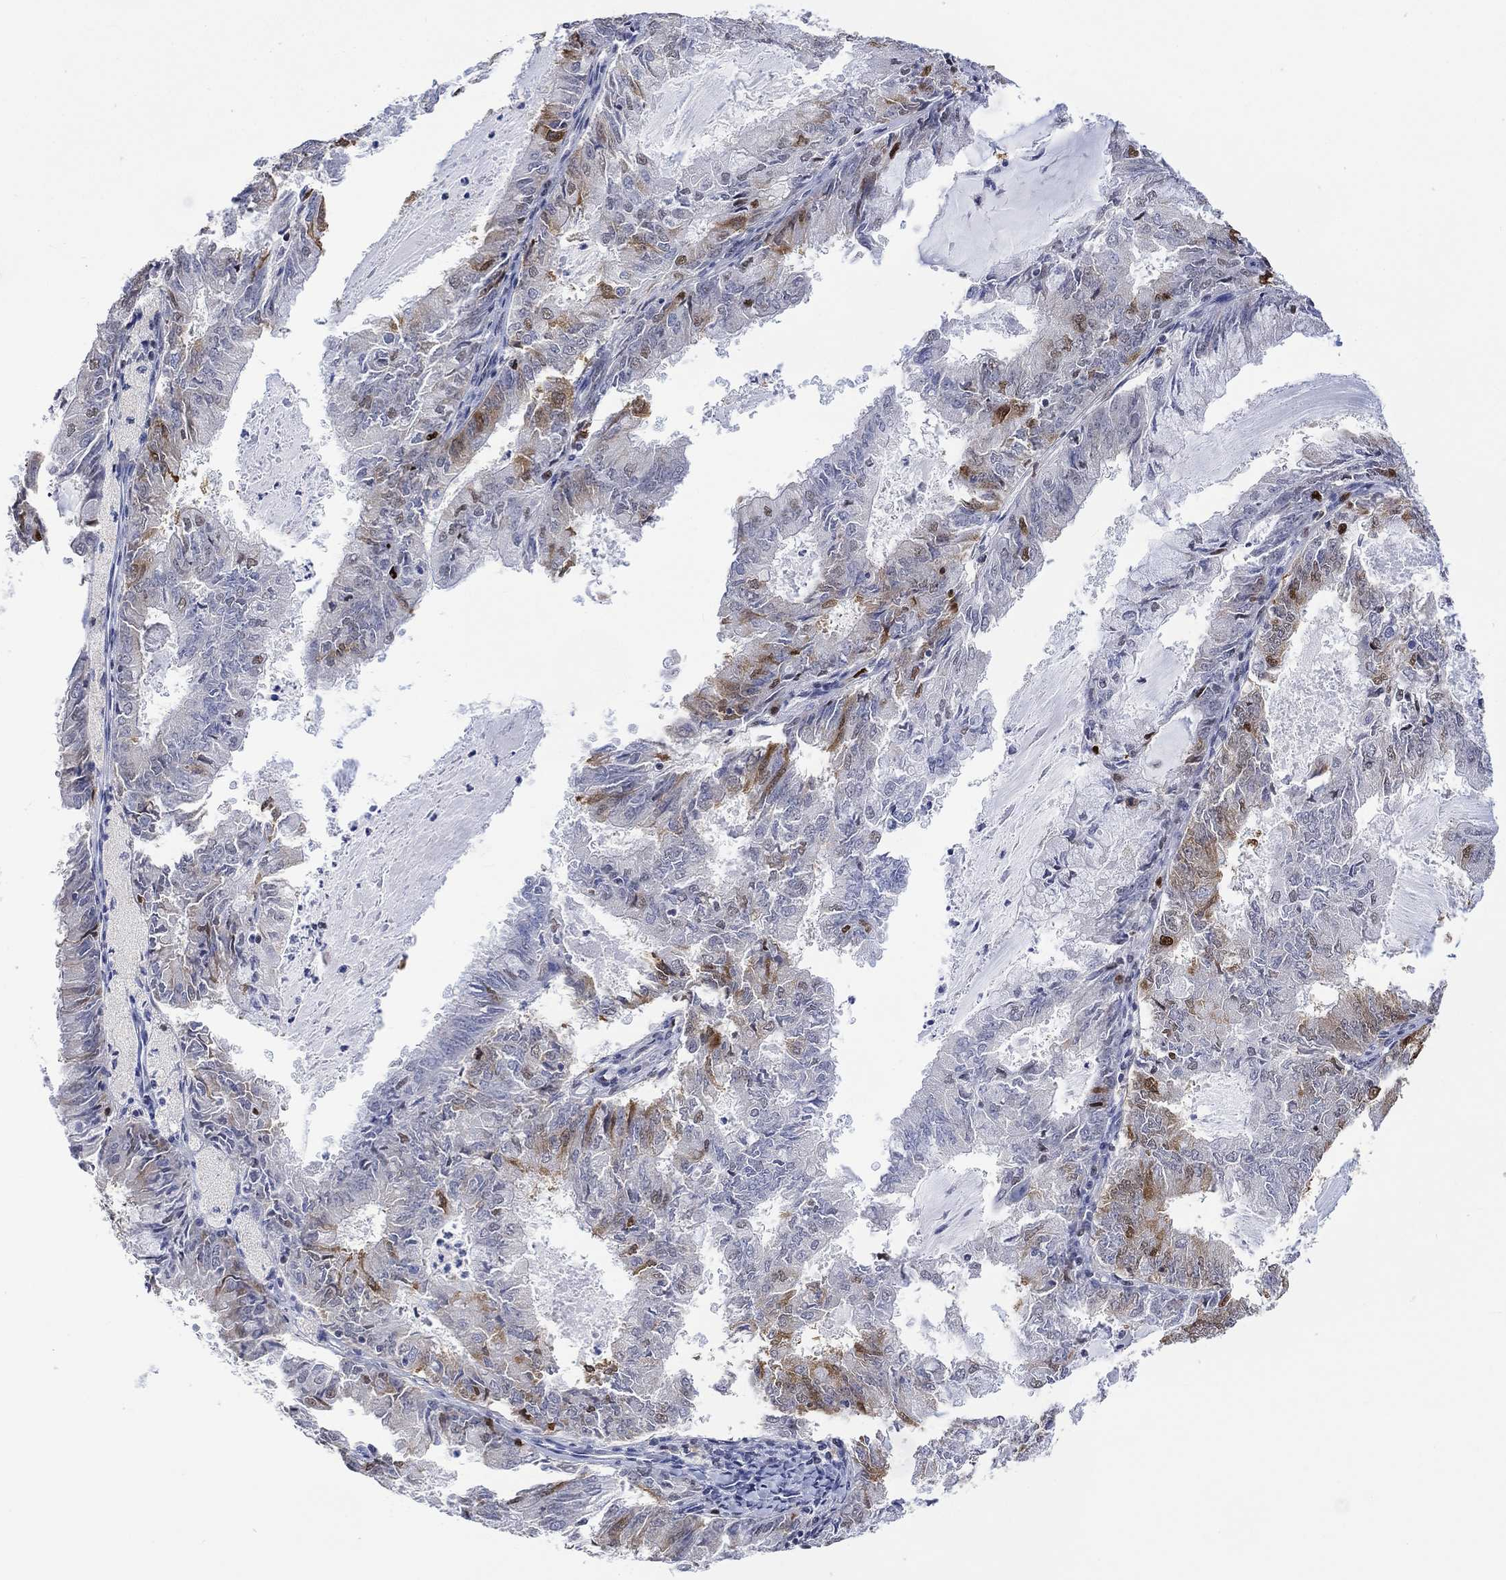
{"staining": {"intensity": "moderate", "quantity": "<25%", "location": "cytoplasmic/membranous,nuclear"}, "tissue": "endometrial cancer", "cell_type": "Tumor cells", "image_type": "cancer", "snomed": [{"axis": "morphology", "description": "Adenocarcinoma, NOS"}, {"axis": "topography", "description": "Endometrium"}], "caption": "A low amount of moderate cytoplasmic/membranous and nuclear expression is present in about <25% of tumor cells in endometrial adenocarcinoma tissue.", "gene": "RAD54L2", "patient": {"sex": "female", "age": 57}}